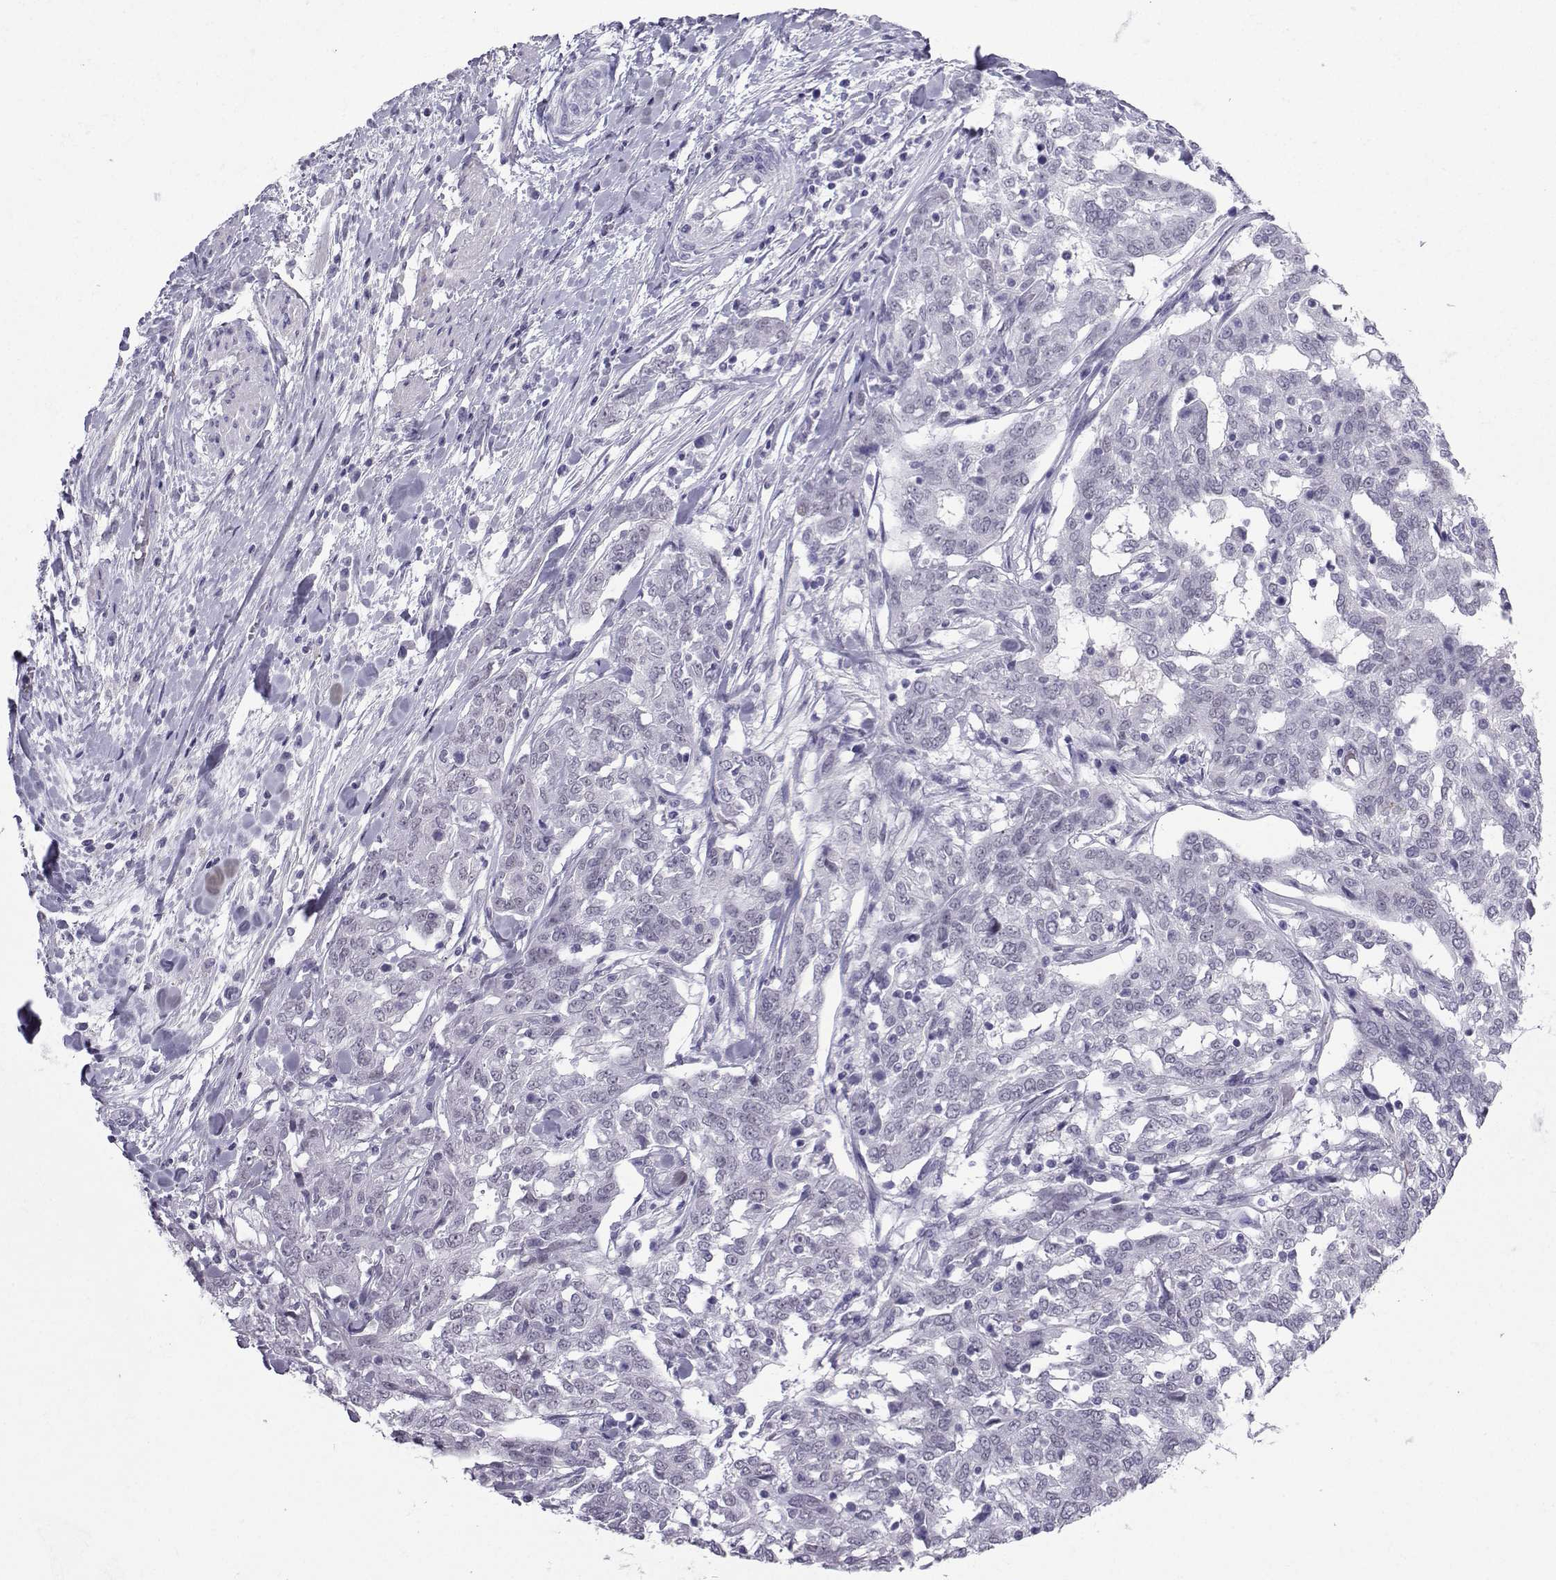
{"staining": {"intensity": "negative", "quantity": "none", "location": "none"}, "tissue": "ovarian cancer", "cell_type": "Tumor cells", "image_type": "cancer", "snomed": [{"axis": "morphology", "description": "Cystadenocarcinoma, serous, NOS"}, {"axis": "topography", "description": "Ovary"}], "caption": "High power microscopy histopathology image of an immunohistochemistry histopathology image of ovarian cancer (serous cystadenocarcinoma), revealing no significant expression in tumor cells.", "gene": "LORICRIN", "patient": {"sex": "female", "age": 67}}